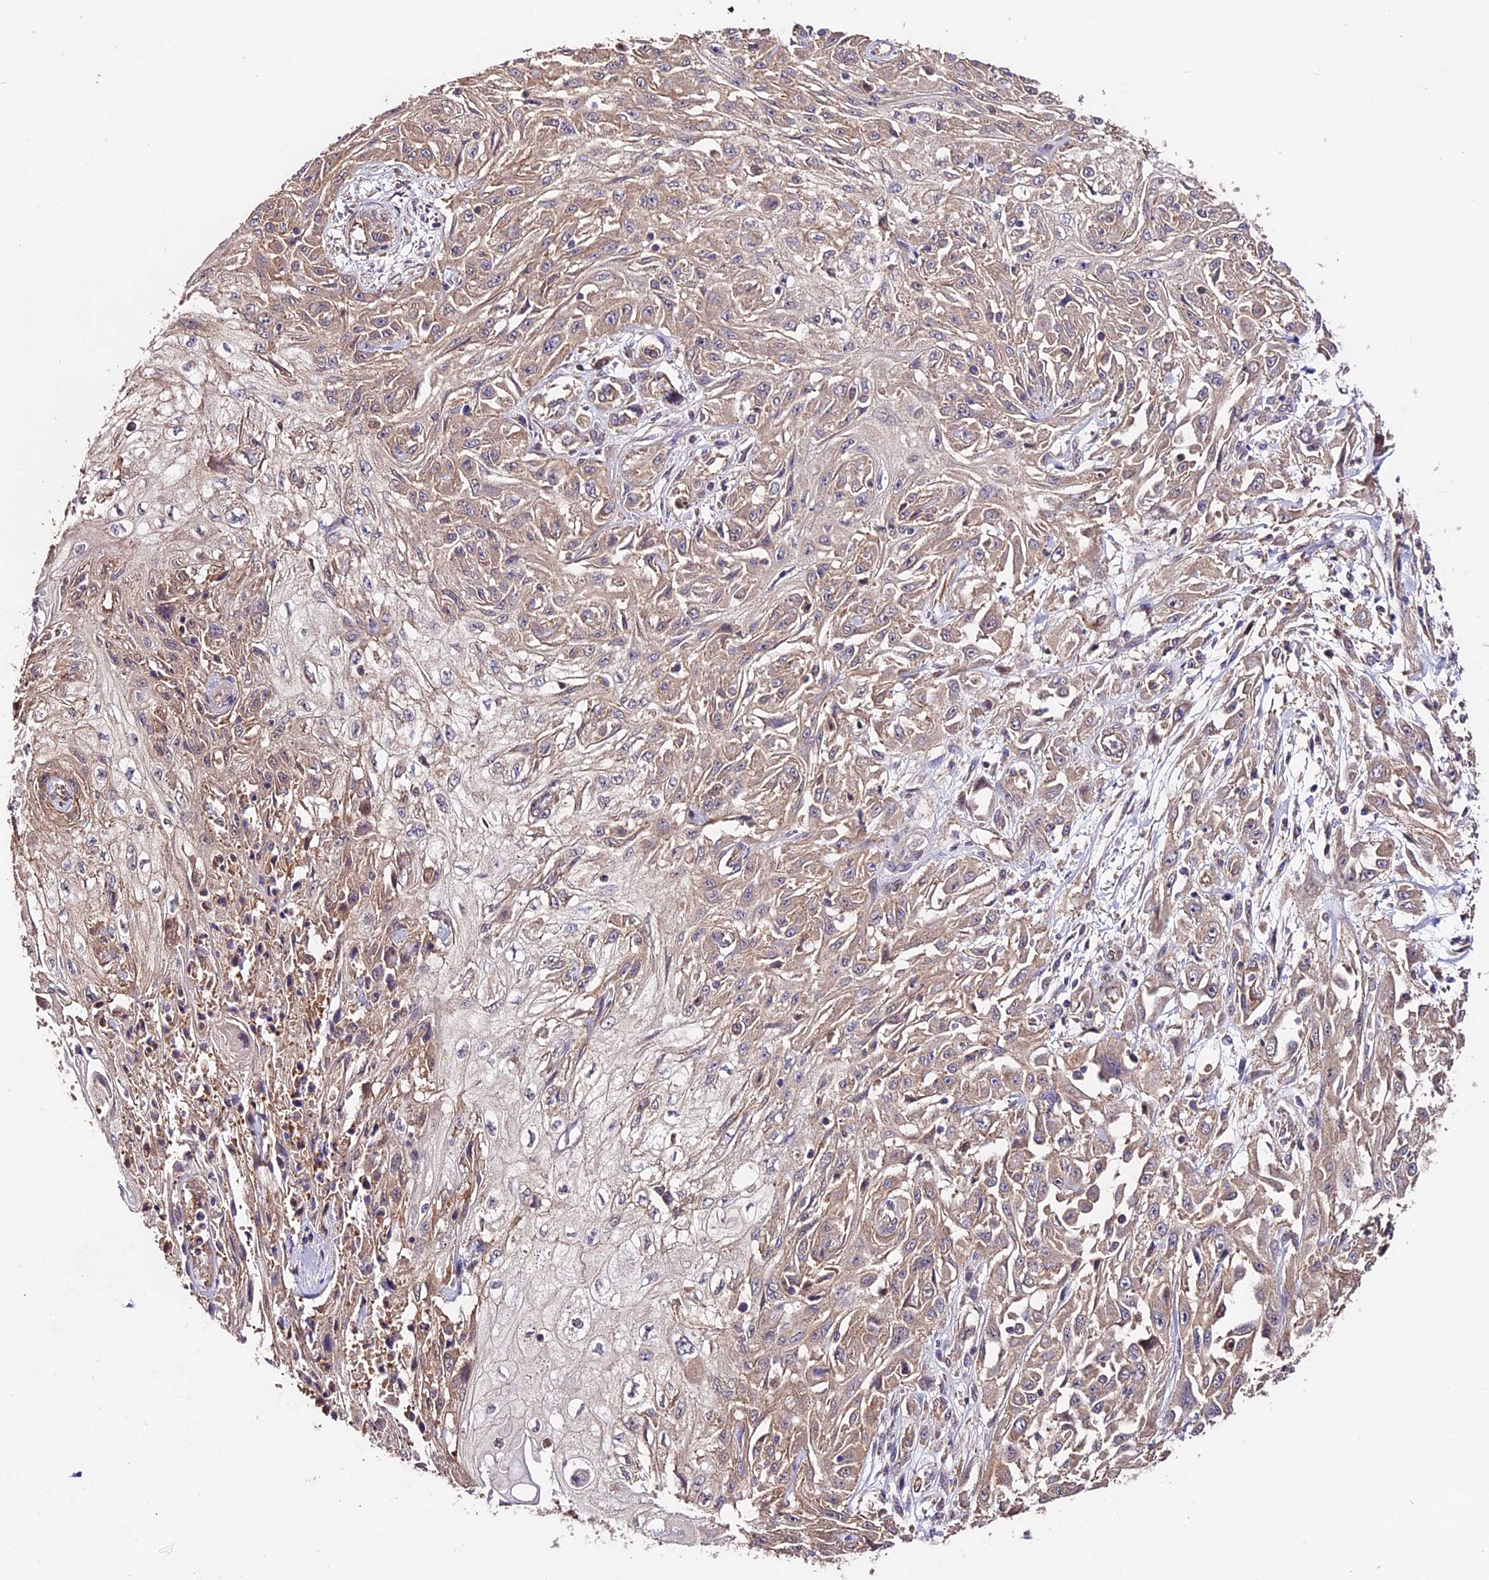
{"staining": {"intensity": "weak", "quantity": "25%-75%", "location": "cytoplasmic/membranous"}, "tissue": "skin cancer", "cell_type": "Tumor cells", "image_type": "cancer", "snomed": [{"axis": "morphology", "description": "Squamous cell carcinoma, NOS"}, {"axis": "morphology", "description": "Squamous cell carcinoma, metastatic, NOS"}, {"axis": "topography", "description": "Skin"}, {"axis": "topography", "description": "Lymph node"}], "caption": "Protein staining shows weak cytoplasmic/membranous expression in approximately 25%-75% of tumor cells in skin metastatic squamous cell carcinoma.", "gene": "CES3", "patient": {"sex": "male", "age": 75}}